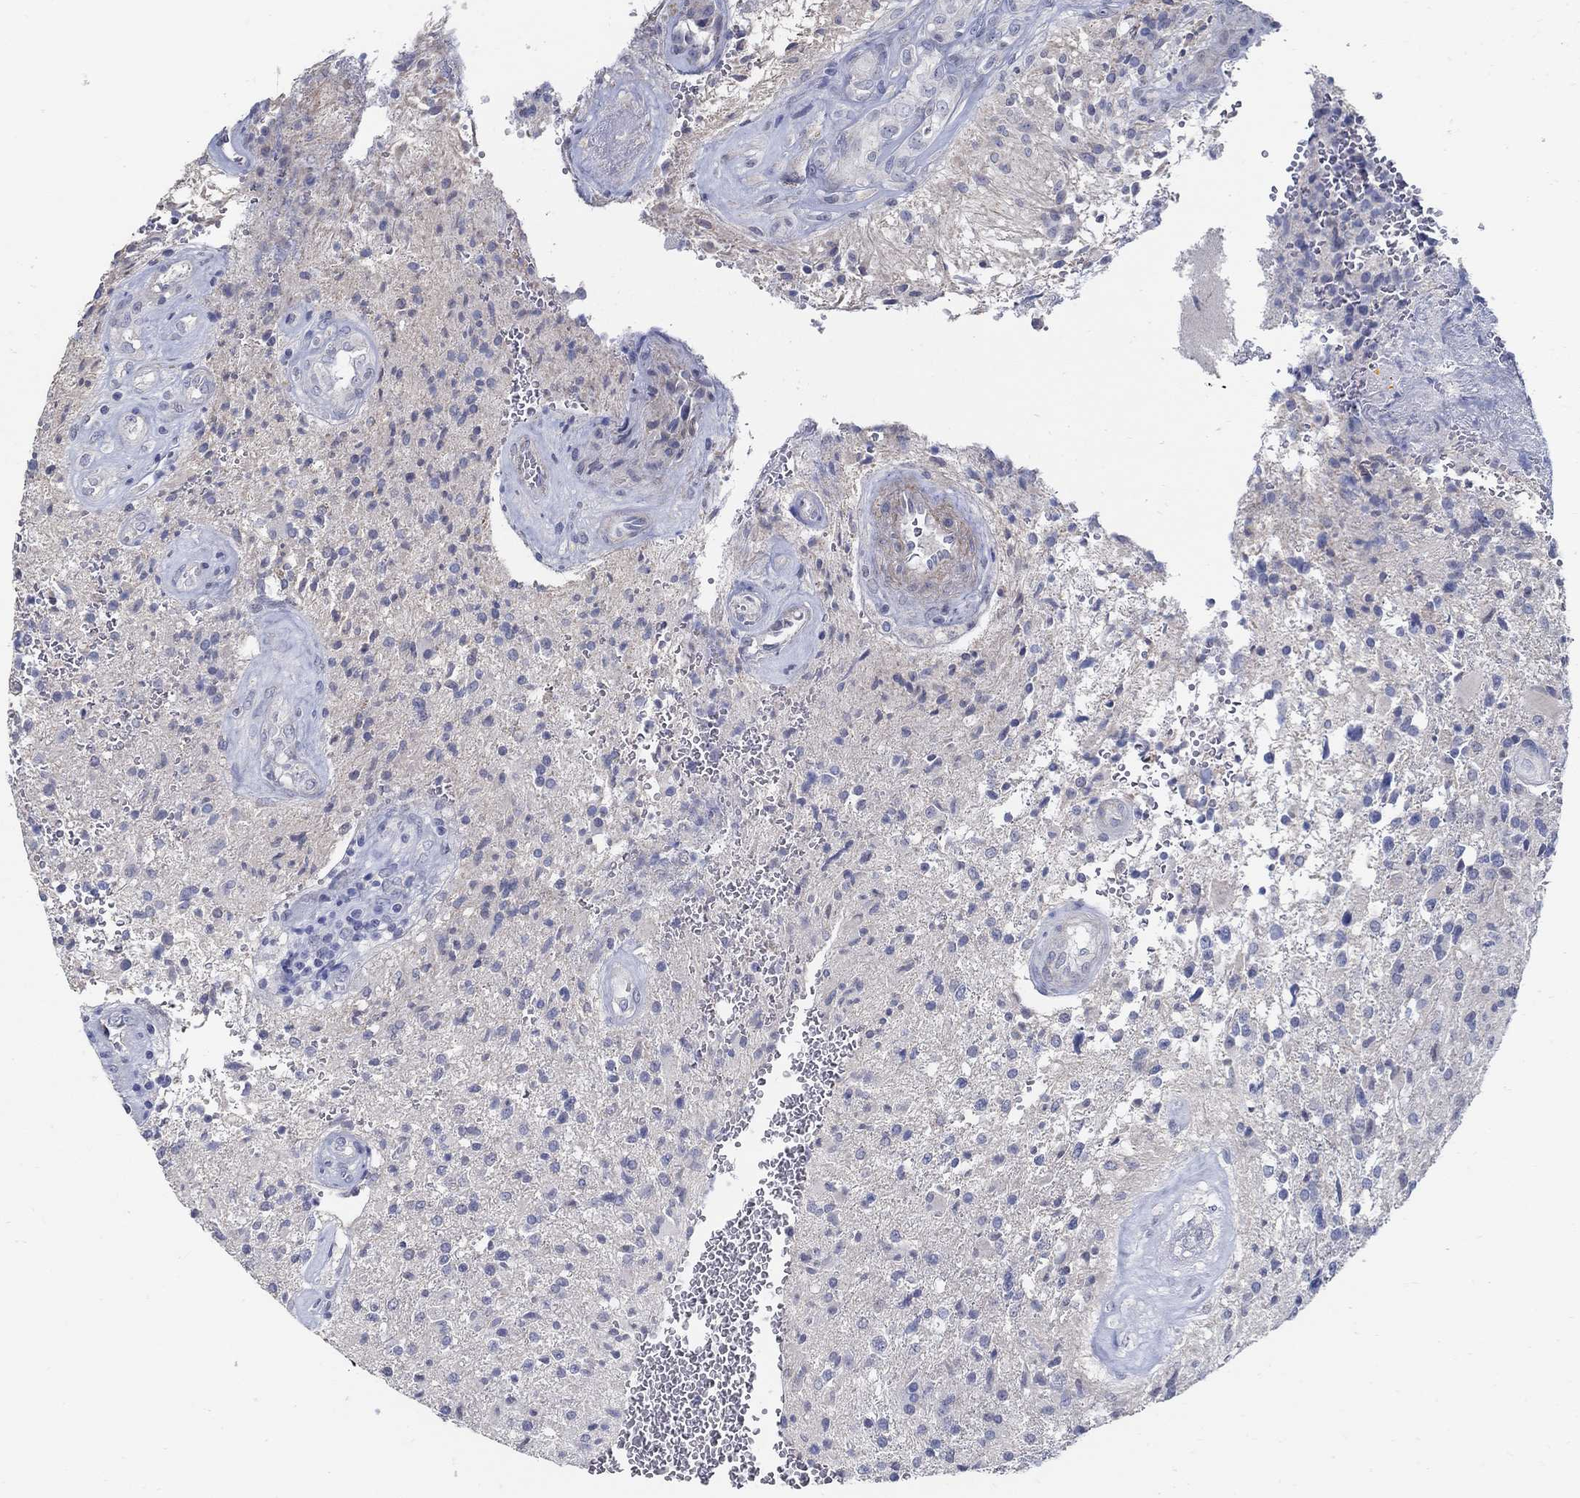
{"staining": {"intensity": "negative", "quantity": "none", "location": "none"}, "tissue": "glioma", "cell_type": "Tumor cells", "image_type": "cancer", "snomed": [{"axis": "morphology", "description": "Glioma, malignant, High grade"}, {"axis": "topography", "description": "Brain"}], "caption": "A photomicrograph of human malignant glioma (high-grade) is negative for staining in tumor cells.", "gene": "USP29", "patient": {"sex": "male", "age": 56}}